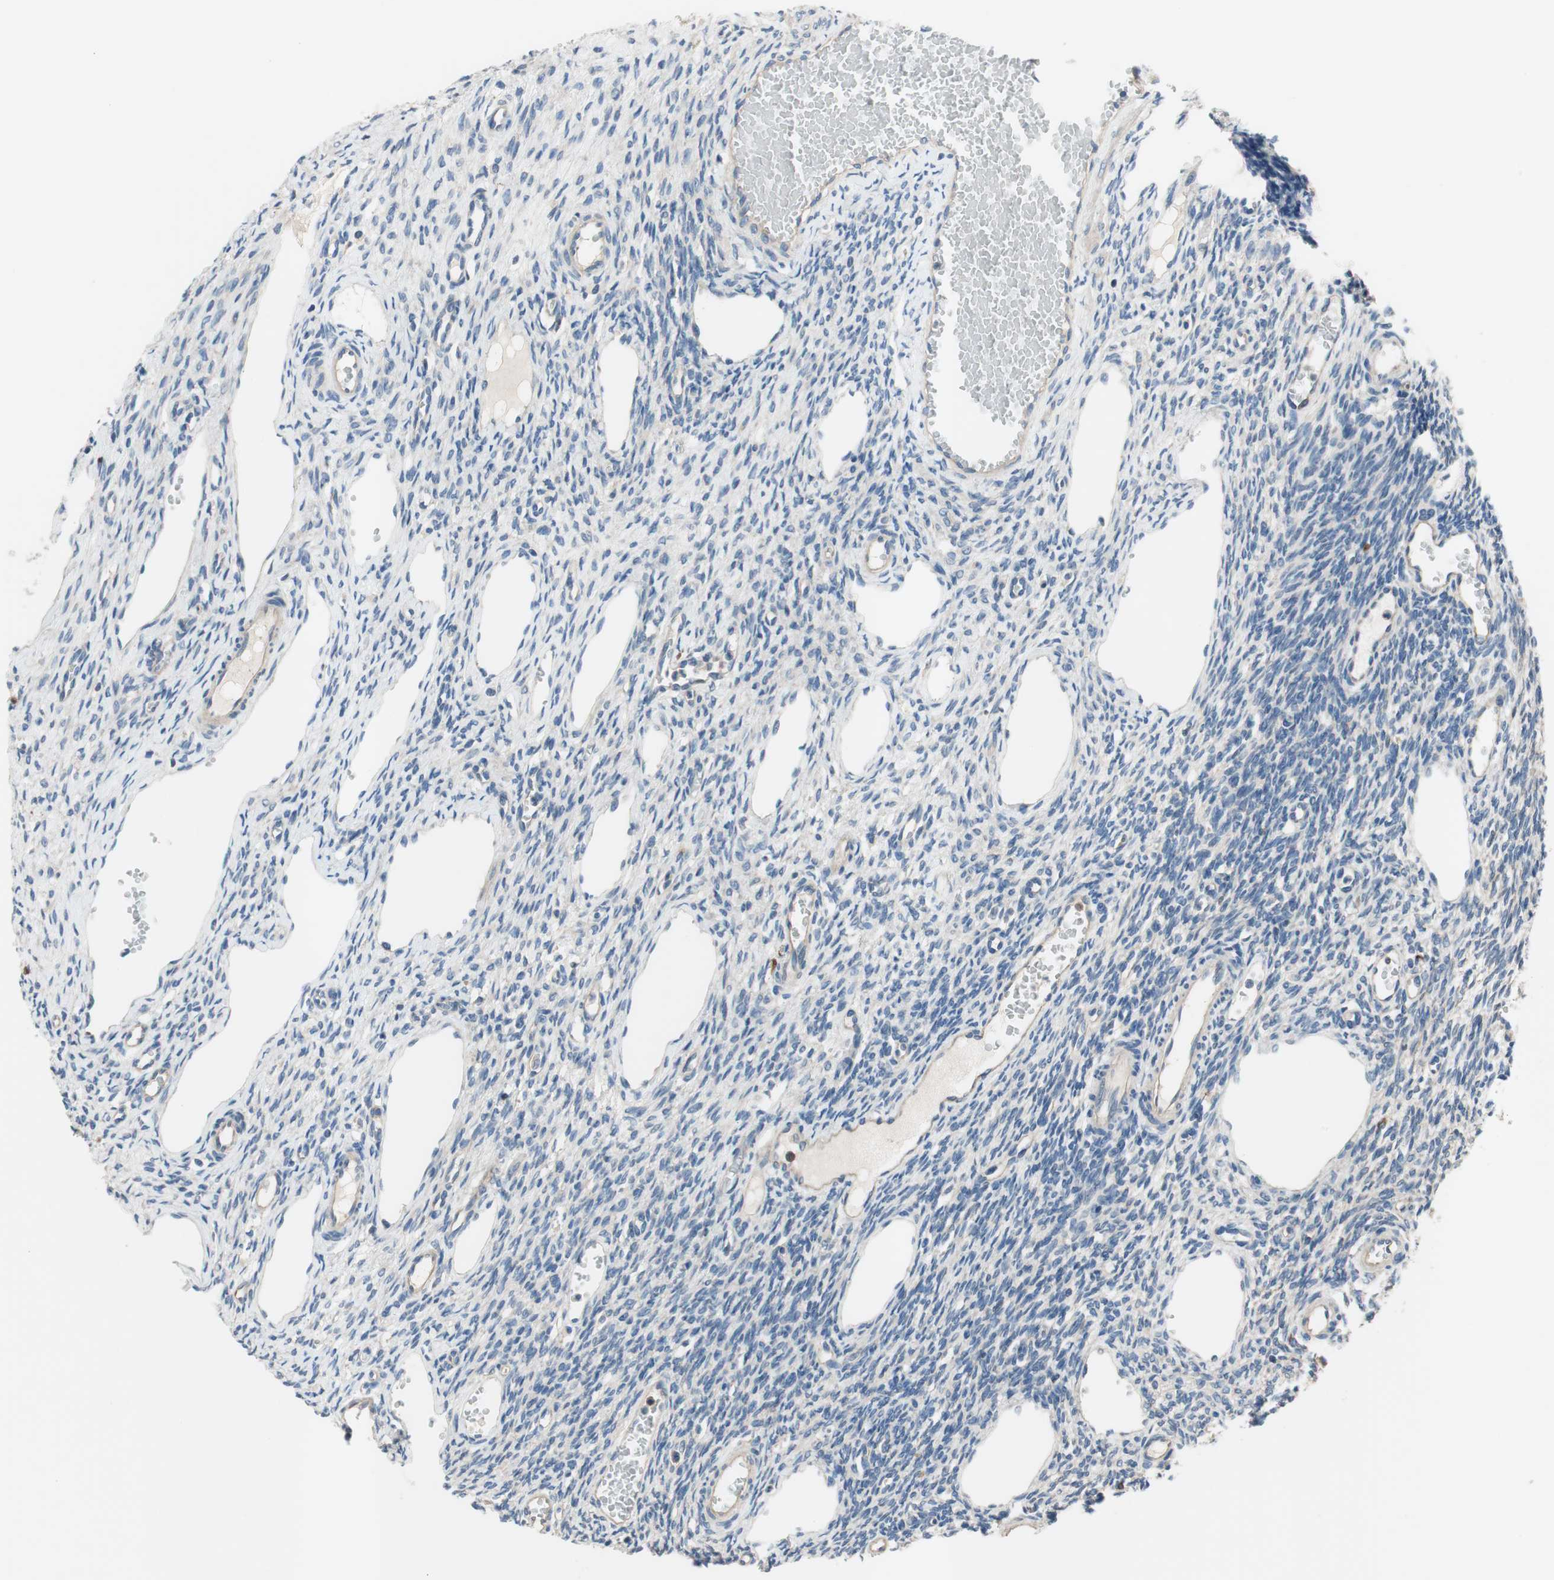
{"staining": {"intensity": "negative", "quantity": "none", "location": "none"}, "tissue": "ovary", "cell_type": "Ovarian stroma cells", "image_type": "normal", "snomed": [{"axis": "morphology", "description": "Normal tissue, NOS"}, {"axis": "topography", "description": "Ovary"}], "caption": "This histopathology image is of unremarkable ovary stained with IHC to label a protein in brown with the nuclei are counter-stained blue. There is no positivity in ovarian stroma cells. (DAB (3,3'-diaminobenzidine) immunohistochemistry, high magnification).", "gene": "CALML3", "patient": {"sex": "female", "age": 33}}